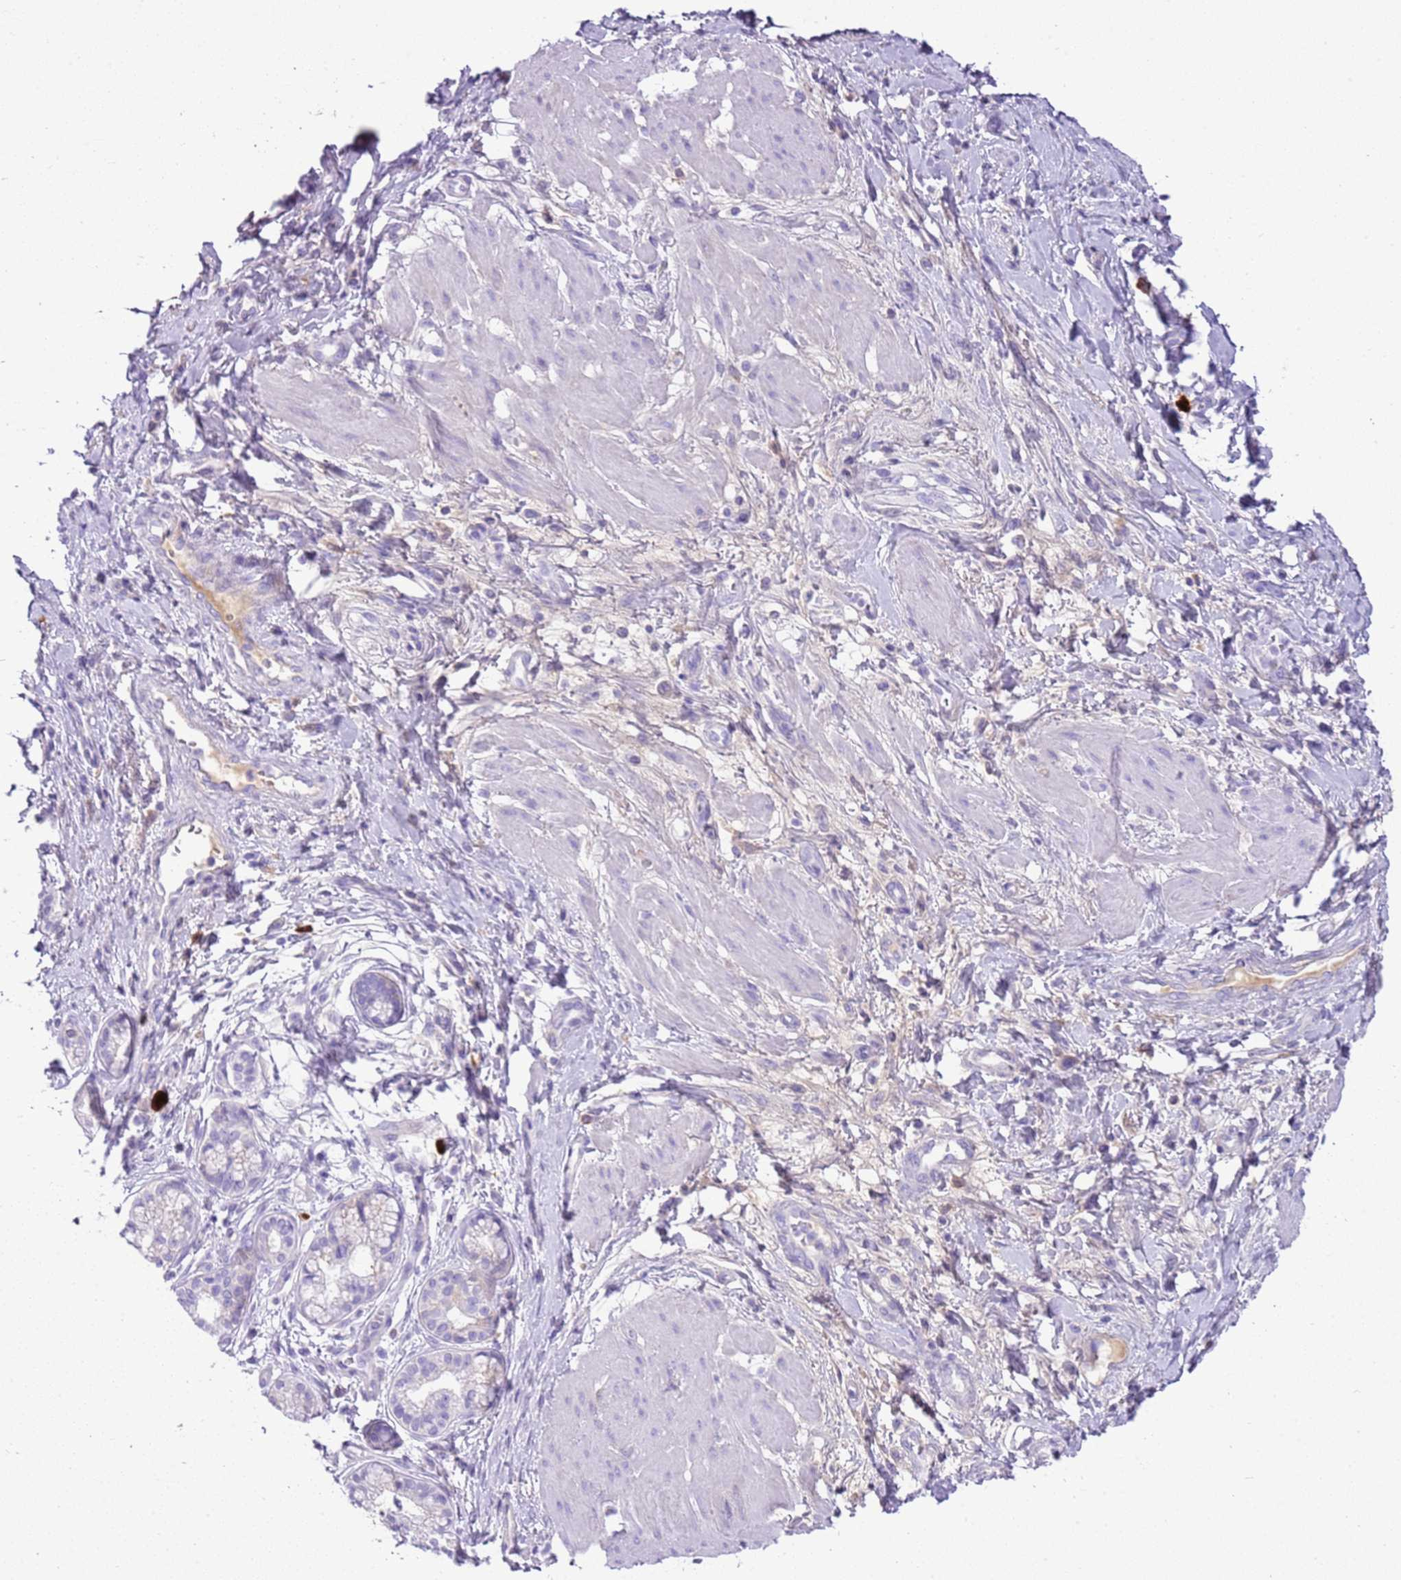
{"staining": {"intensity": "negative", "quantity": "none", "location": "none"}, "tissue": "pancreatic cancer", "cell_type": "Tumor cells", "image_type": "cancer", "snomed": [{"axis": "morphology", "description": "Adenocarcinoma, NOS"}, {"axis": "topography", "description": "Pancreas"}], "caption": "DAB immunohistochemical staining of adenocarcinoma (pancreatic) shows no significant positivity in tumor cells.", "gene": "IGKV3D-11", "patient": {"sex": "male", "age": 72}}